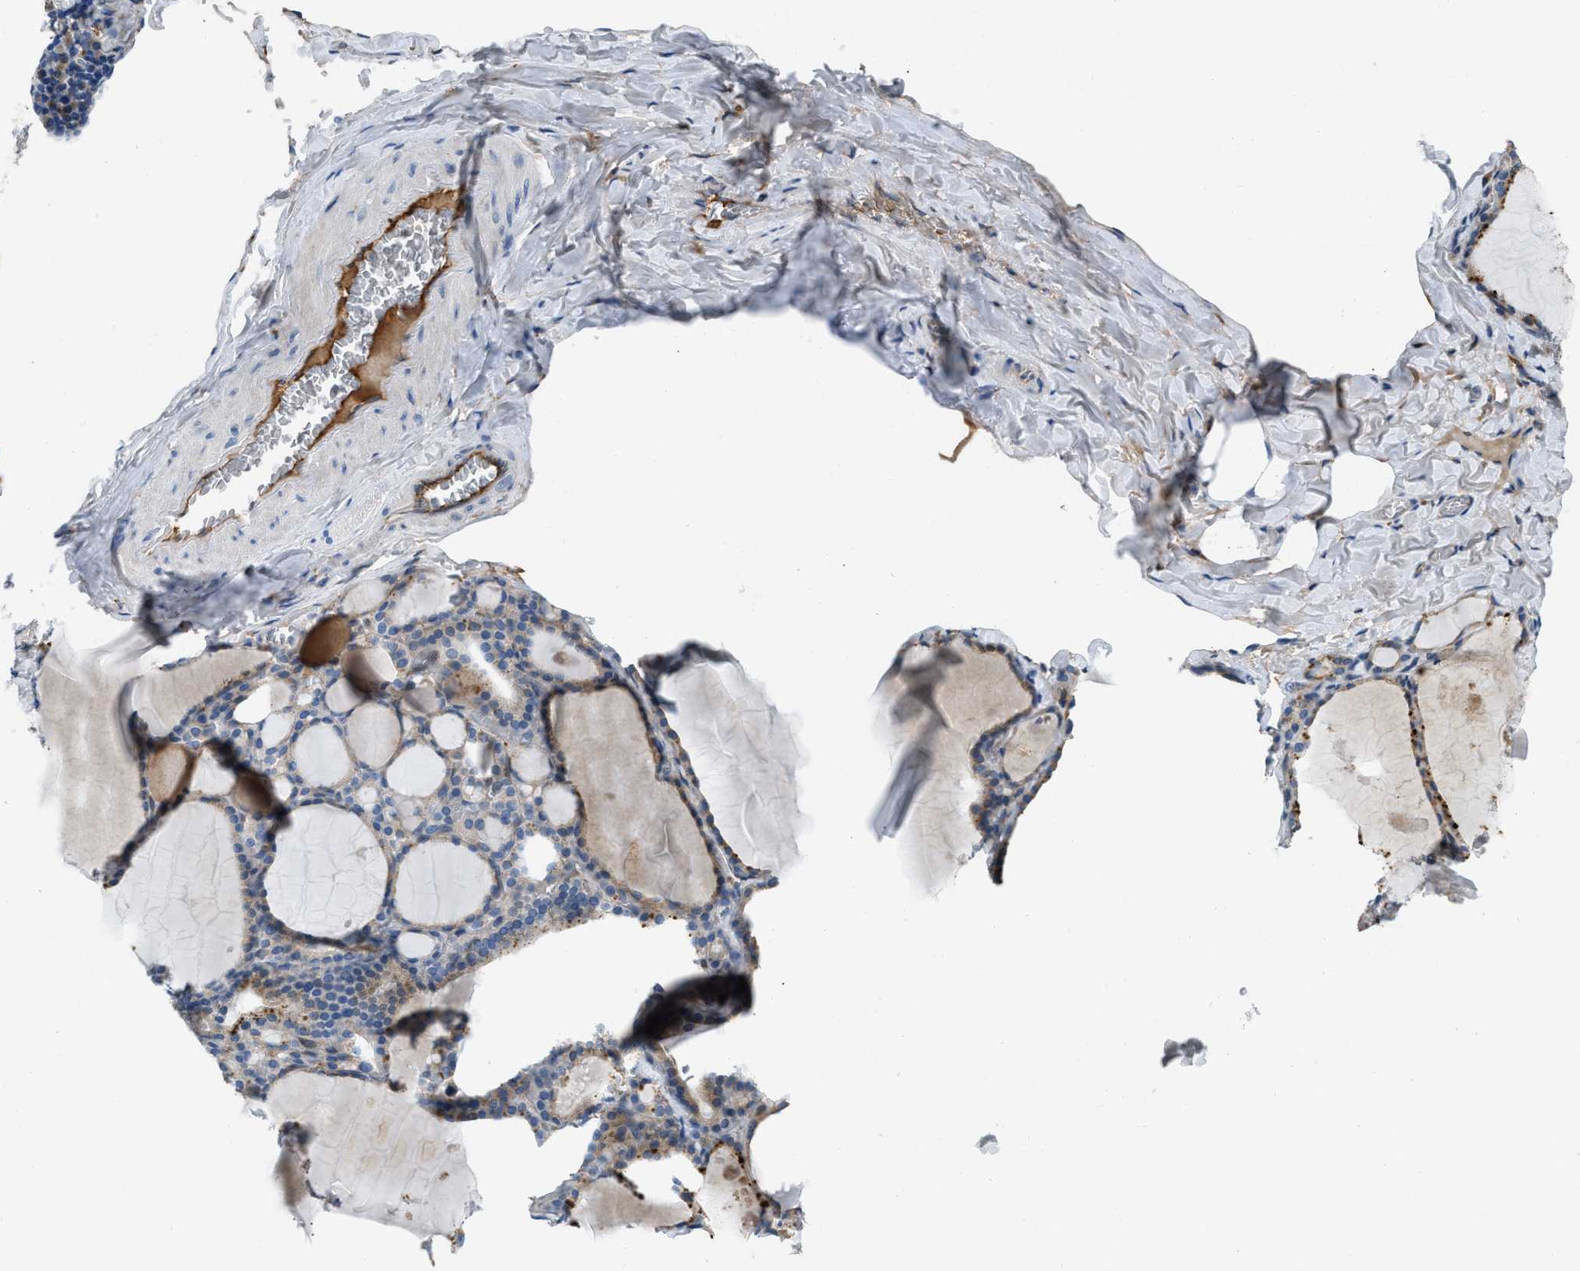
{"staining": {"intensity": "weak", "quantity": ">75%", "location": "cytoplasmic/membranous"}, "tissue": "thyroid gland", "cell_type": "Glandular cells", "image_type": "normal", "snomed": [{"axis": "morphology", "description": "Normal tissue, NOS"}, {"axis": "topography", "description": "Thyroid gland"}], "caption": "Glandular cells show weak cytoplasmic/membranous staining in about >75% of cells in normal thyroid gland. (Brightfield microscopy of DAB IHC at high magnification).", "gene": "GGCX", "patient": {"sex": "male", "age": 56}}